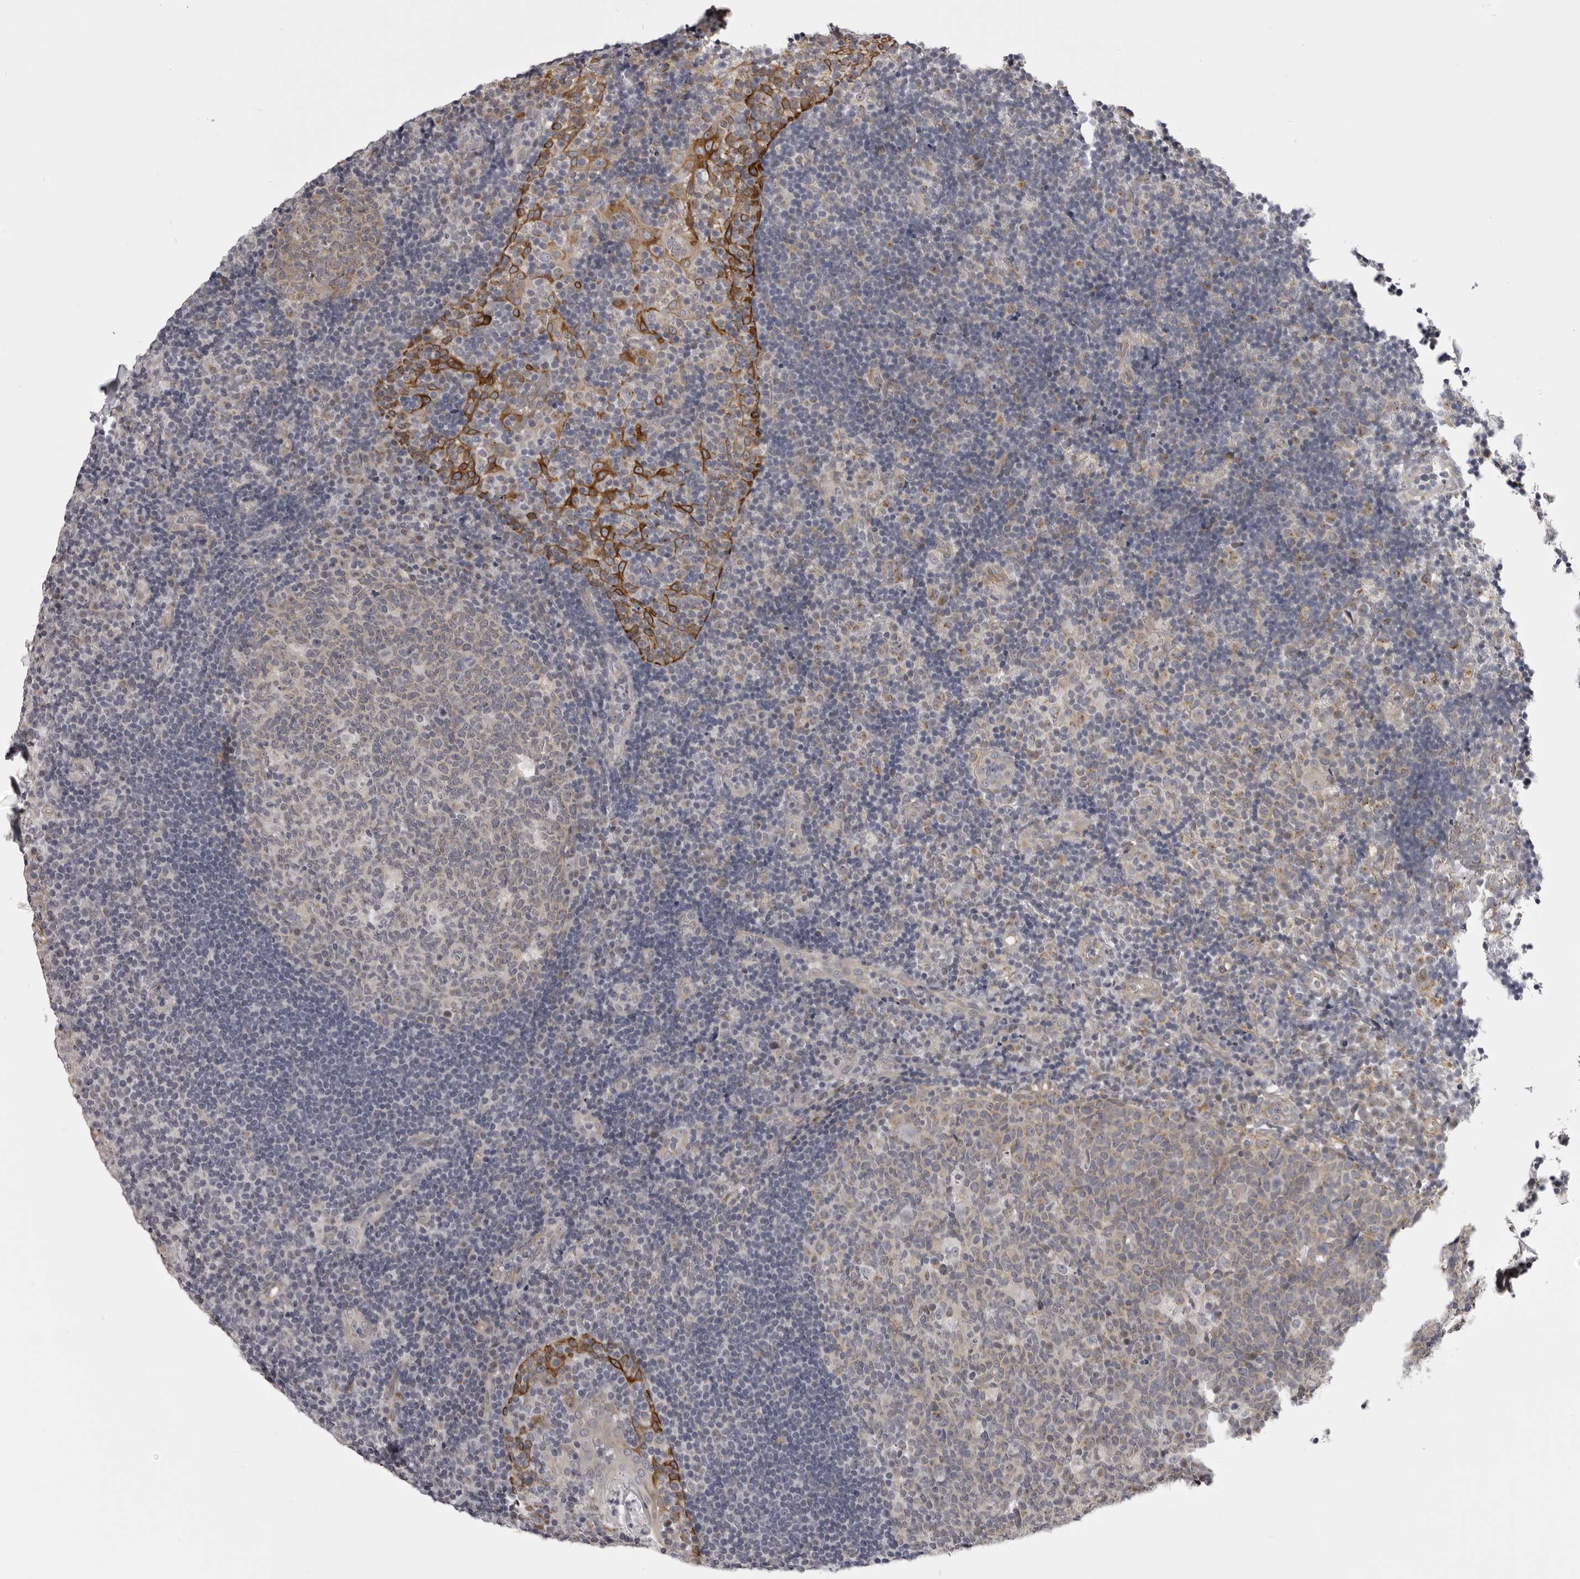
{"staining": {"intensity": "weak", "quantity": "<25%", "location": "cytoplasmic/membranous"}, "tissue": "tonsil", "cell_type": "Germinal center cells", "image_type": "normal", "snomed": [{"axis": "morphology", "description": "Normal tissue, NOS"}, {"axis": "topography", "description": "Tonsil"}], "caption": "High magnification brightfield microscopy of benign tonsil stained with DAB (brown) and counterstained with hematoxylin (blue): germinal center cells show no significant staining.", "gene": "EPHA10", "patient": {"sex": "female", "age": 40}}